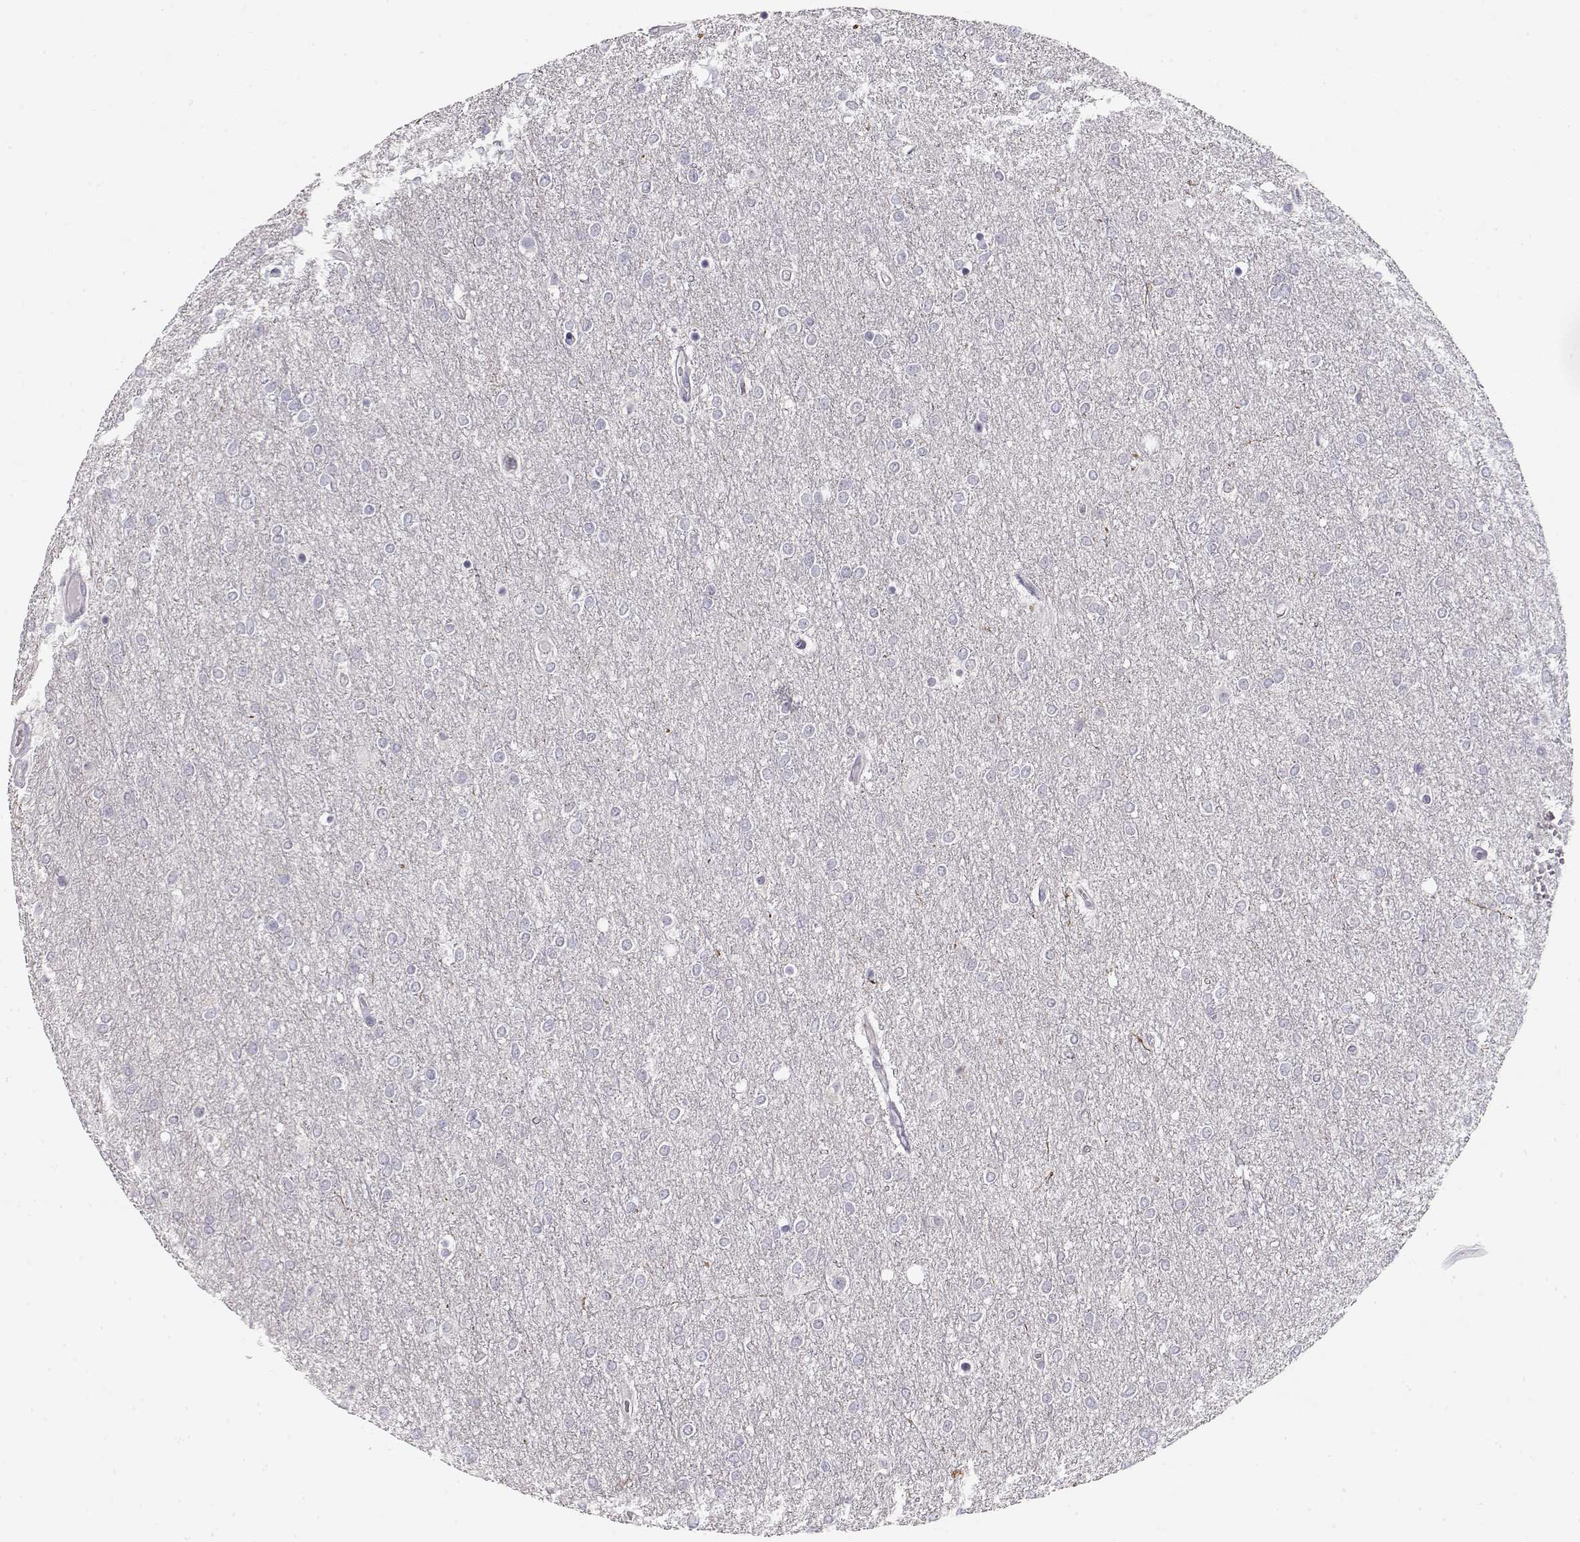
{"staining": {"intensity": "negative", "quantity": "none", "location": "none"}, "tissue": "glioma", "cell_type": "Tumor cells", "image_type": "cancer", "snomed": [{"axis": "morphology", "description": "Glioma, malignant, High grade"}, {"axis": "topography", "description": "Brain"}], "caption": "High power microscopy image of an immunohistochemistry (IHC) micrograph of glioma, revealing no significant positivity in tumor cells.", "gene": "TTC26", "patient": {"sex": "female", "age": 61}}